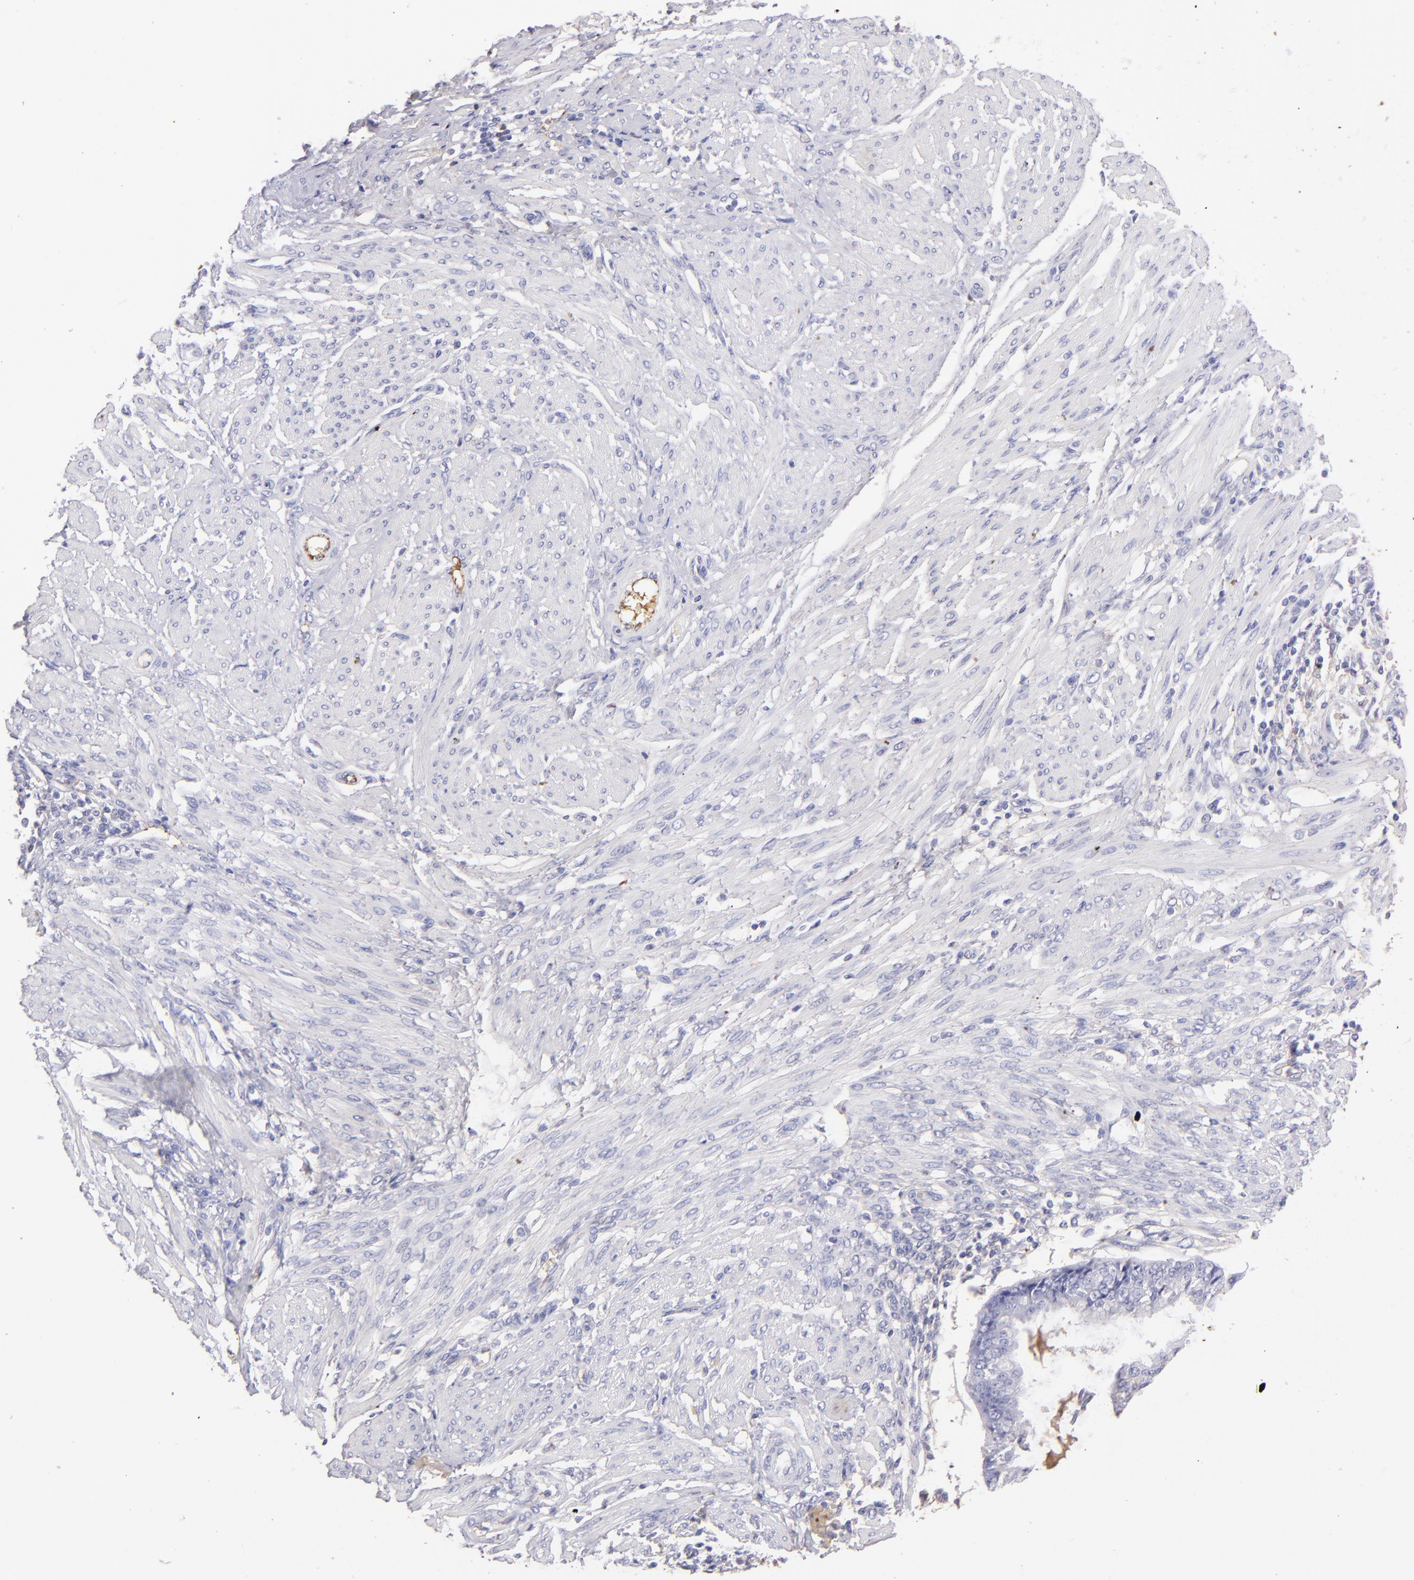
{"staining": {"intensity": "negative", "quantity": "none", "location": "none"}, "tissue": "endometrial cancer", "cell_type": "Tumor cells", "image_type": "cancer", "snomed": [{"axis": "morphology", "description": "Adenocarcinoma, NOS"}, {"axis": "topography", "description": "Endometrium"}], "caption": "Immunohistochemistry of human adenocarcinoma (endometrial) shows no expression in tumor cells. (DAB immunohistochemistry (IHC), high magnification).", "gene": "FGB", "patient": {"sex": "female", "age": 63}}